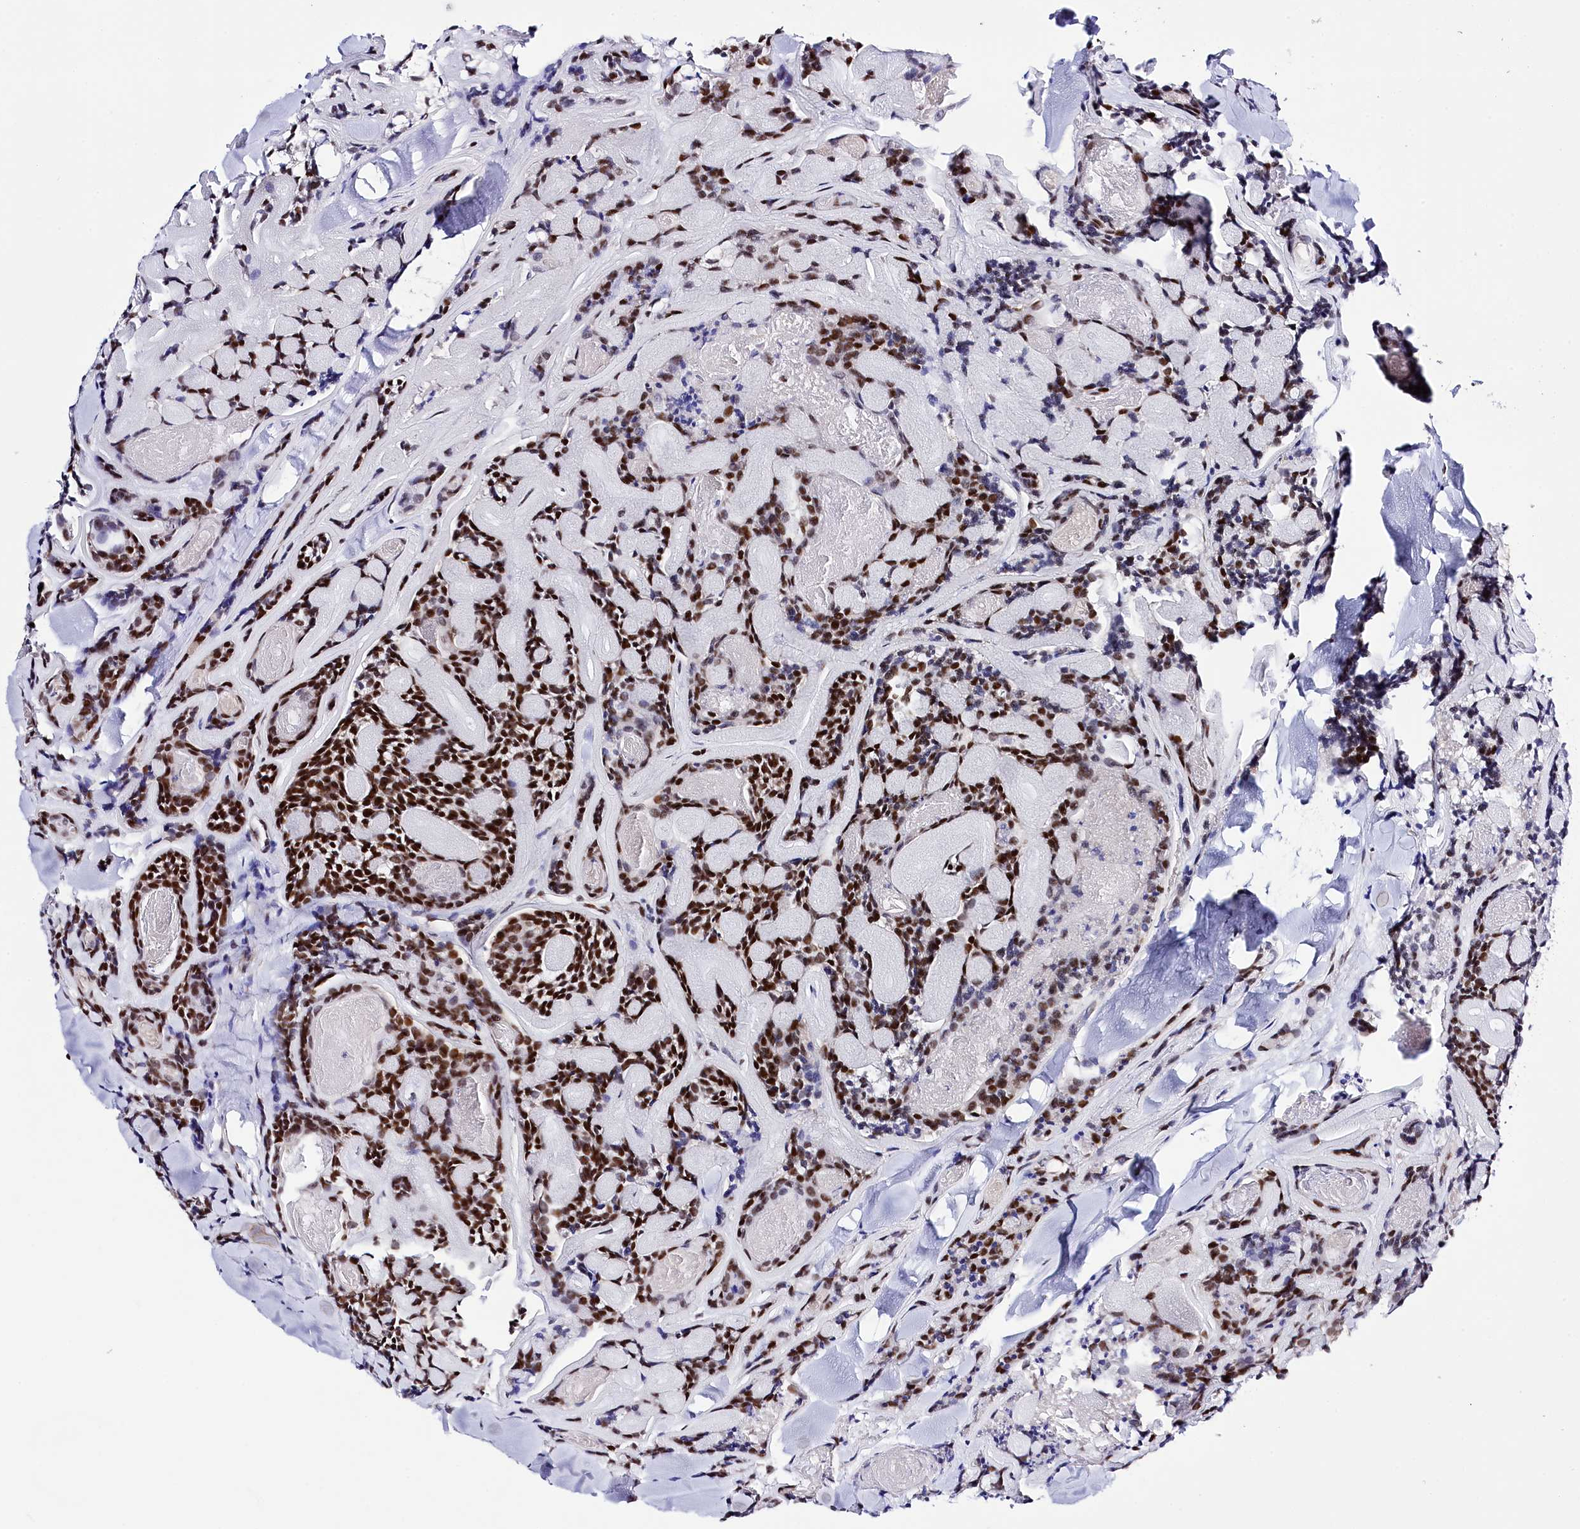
{"staining": {"intensity": "strong", "quantity": ">75%", "location": "nuclear"}, "tissue": "head and neck cancer", "cell_type": "Tumor cells", "image_type": "cancer", "snomed": [{"axis": "morphology", "description": "Adenocarcinoma, NOS"}, {"axis": "topography", "description": "Salivary gland"}, {"axis": "topography", "description": "Head-Neck"}], "caption": "The photomicrograph demonstrates a brown stain indicating the presence of a protein in the nuclear of tumor cells in head and neck cancer.", "gene": "SPATS2", "patient": {"sex": "female", "age": 63}}